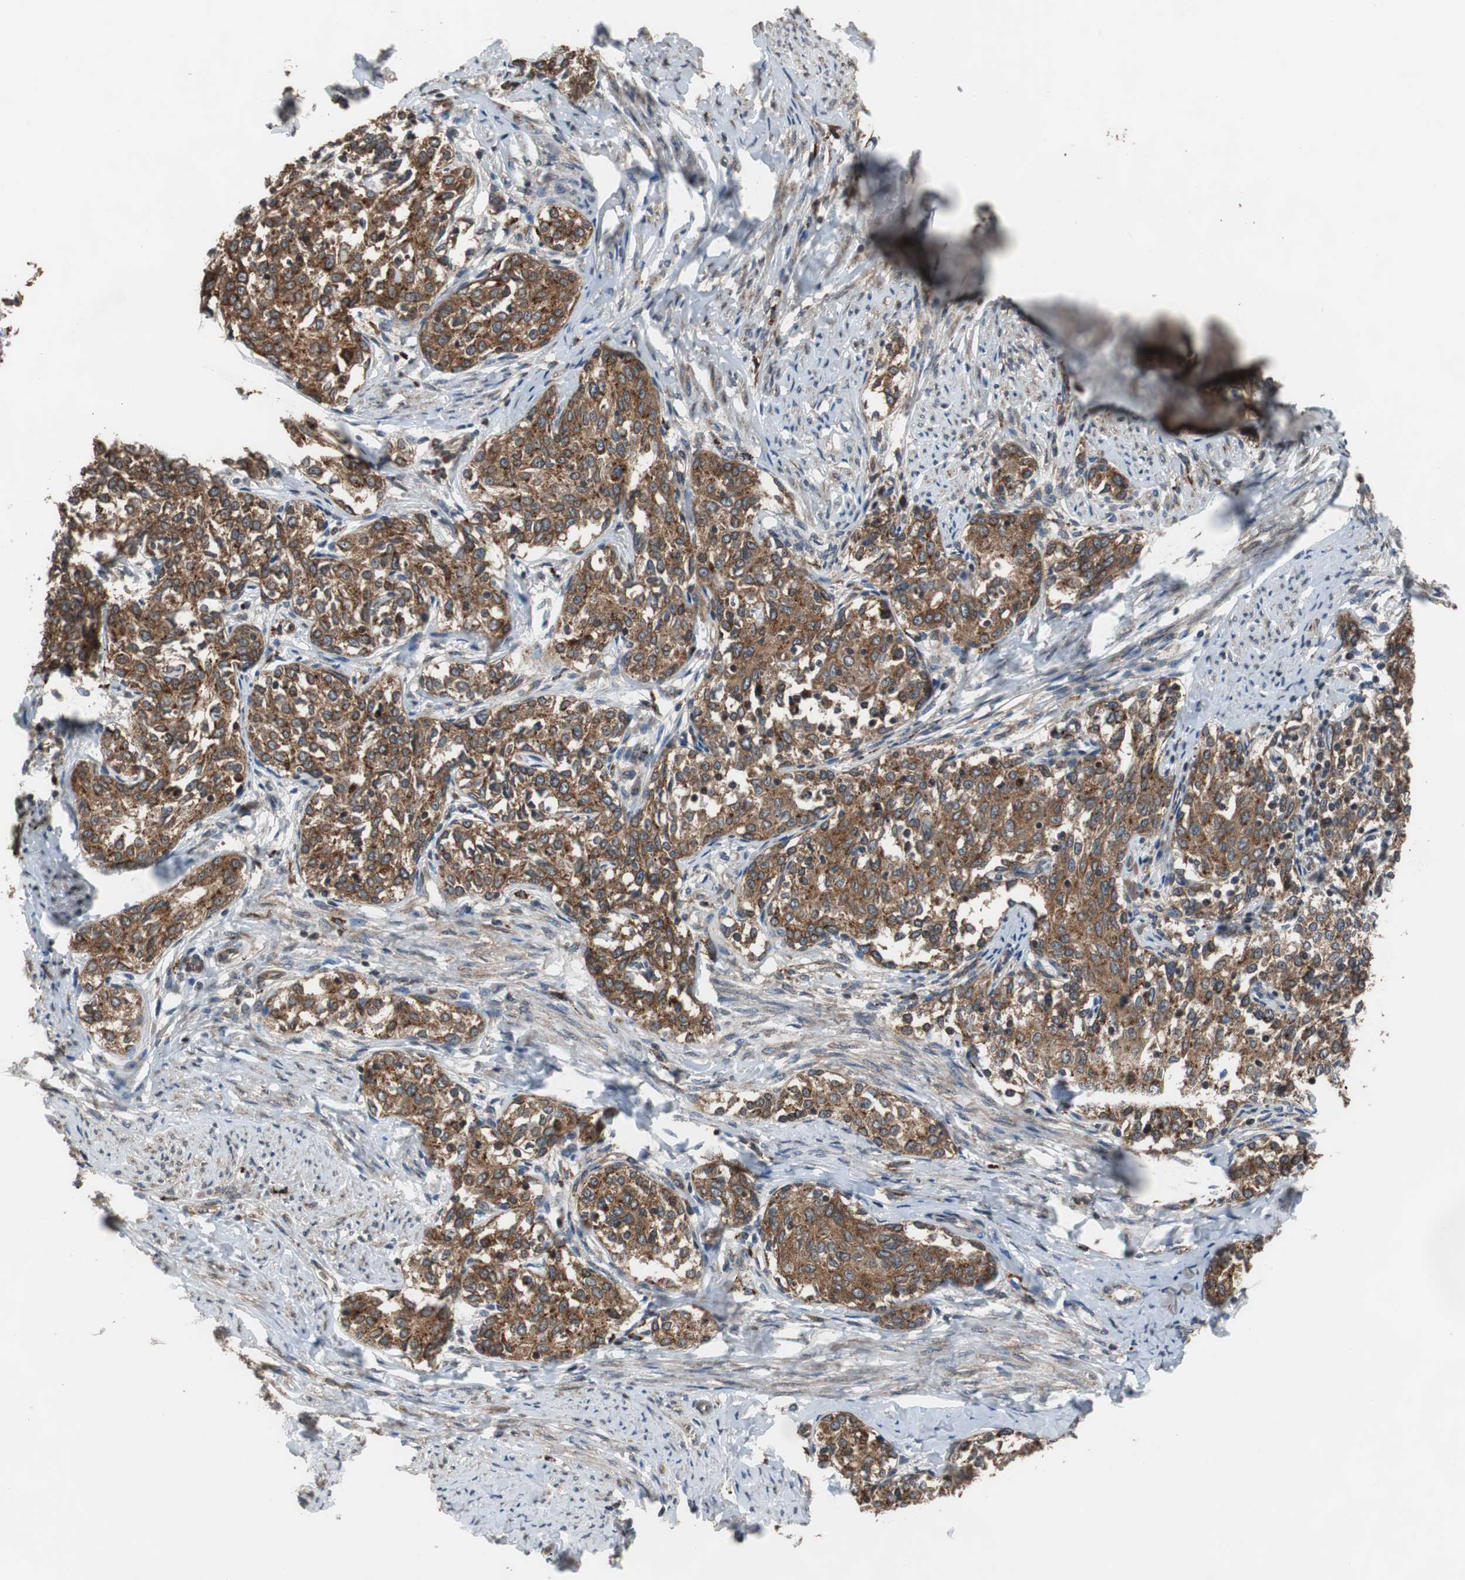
{"staining": {"intensity": "strong", "quantity": ">75%", "location": "cytoplasmic/membranous"}, "tissue": "cervical cancer", "cell_type": "Tumor cells", "image_type": "cancer", "snomed": [{"axis": "morphology", "description": "Squamous cell carcinoma, NOS"}, {"axis": "morphology", "description": "Adenocarcinoma, NOS"}, {"axis": "topography", "description": "Cervix"}], "caption": "Immunohistochemistry (IHC) photomicrograph of neoplastic tissue: human cervical squamous cell carcinoma stained using IHC shows high levels of strong protein expression localized specifically in the cytoplasmic/membranous of tumor cells, appearing as a cytoplasmic/membranous brown color.", "gene": "USP10", "patient": {"sex": "female", "age": 52}}